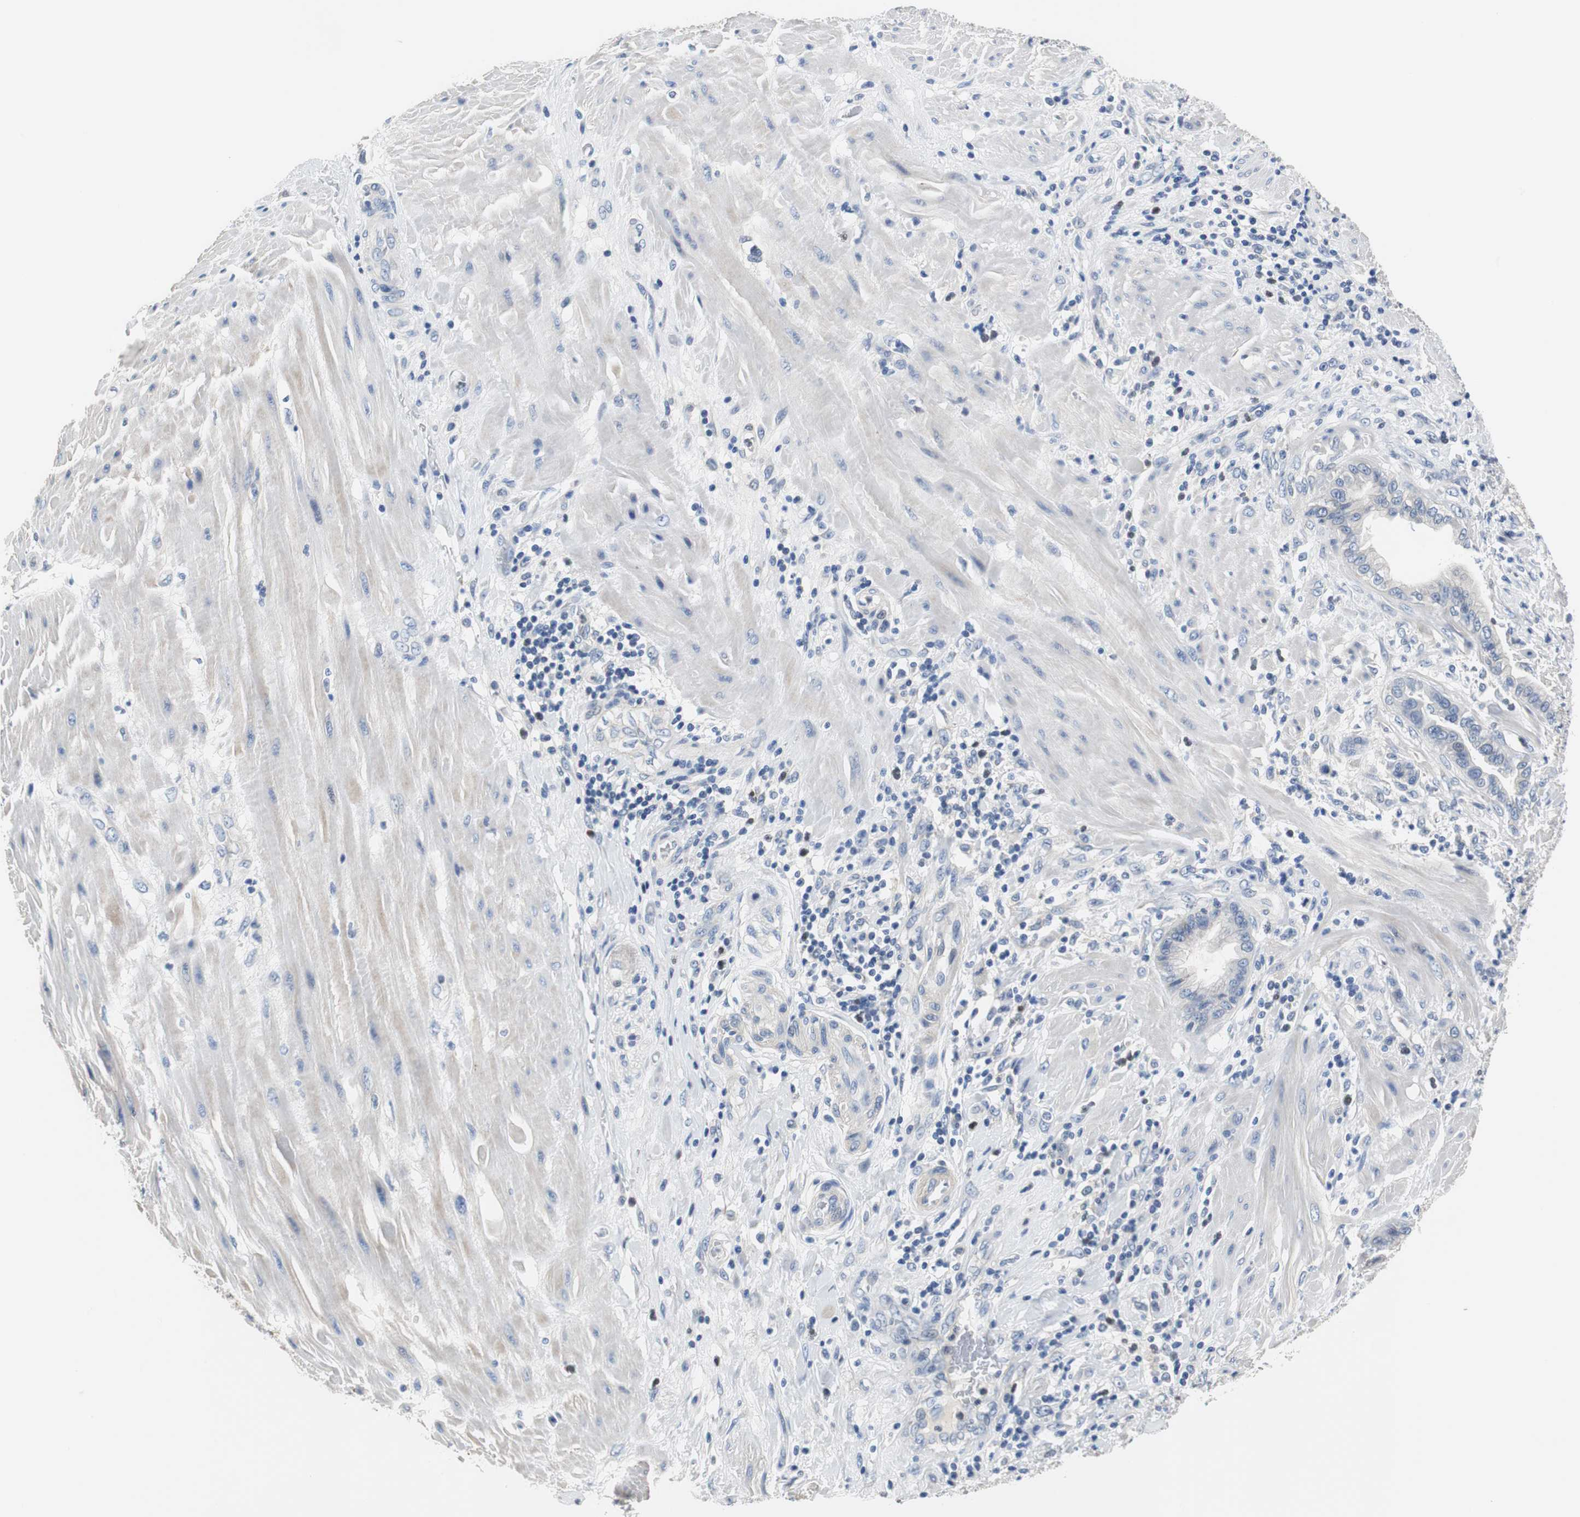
{"staining": {"intensity": "negative", "quantity": "none", "location": "none"}, "tissue": "pancreatic cancer", "cell_type": "Tumor cells", "image_type": "cancer", "snomed": [{"axis": "morphology", "description": "Adenocarcinoma, NOS"}, {"axis": "topography", "description": "Pancreas"}], "caption": "This is an immunohistochemistry image of human adenocarcinoma (pancreatic). There is no positivity in tumor cells.", "gene": "PCK1", "patient": {"sex": "female", "age": 64}}